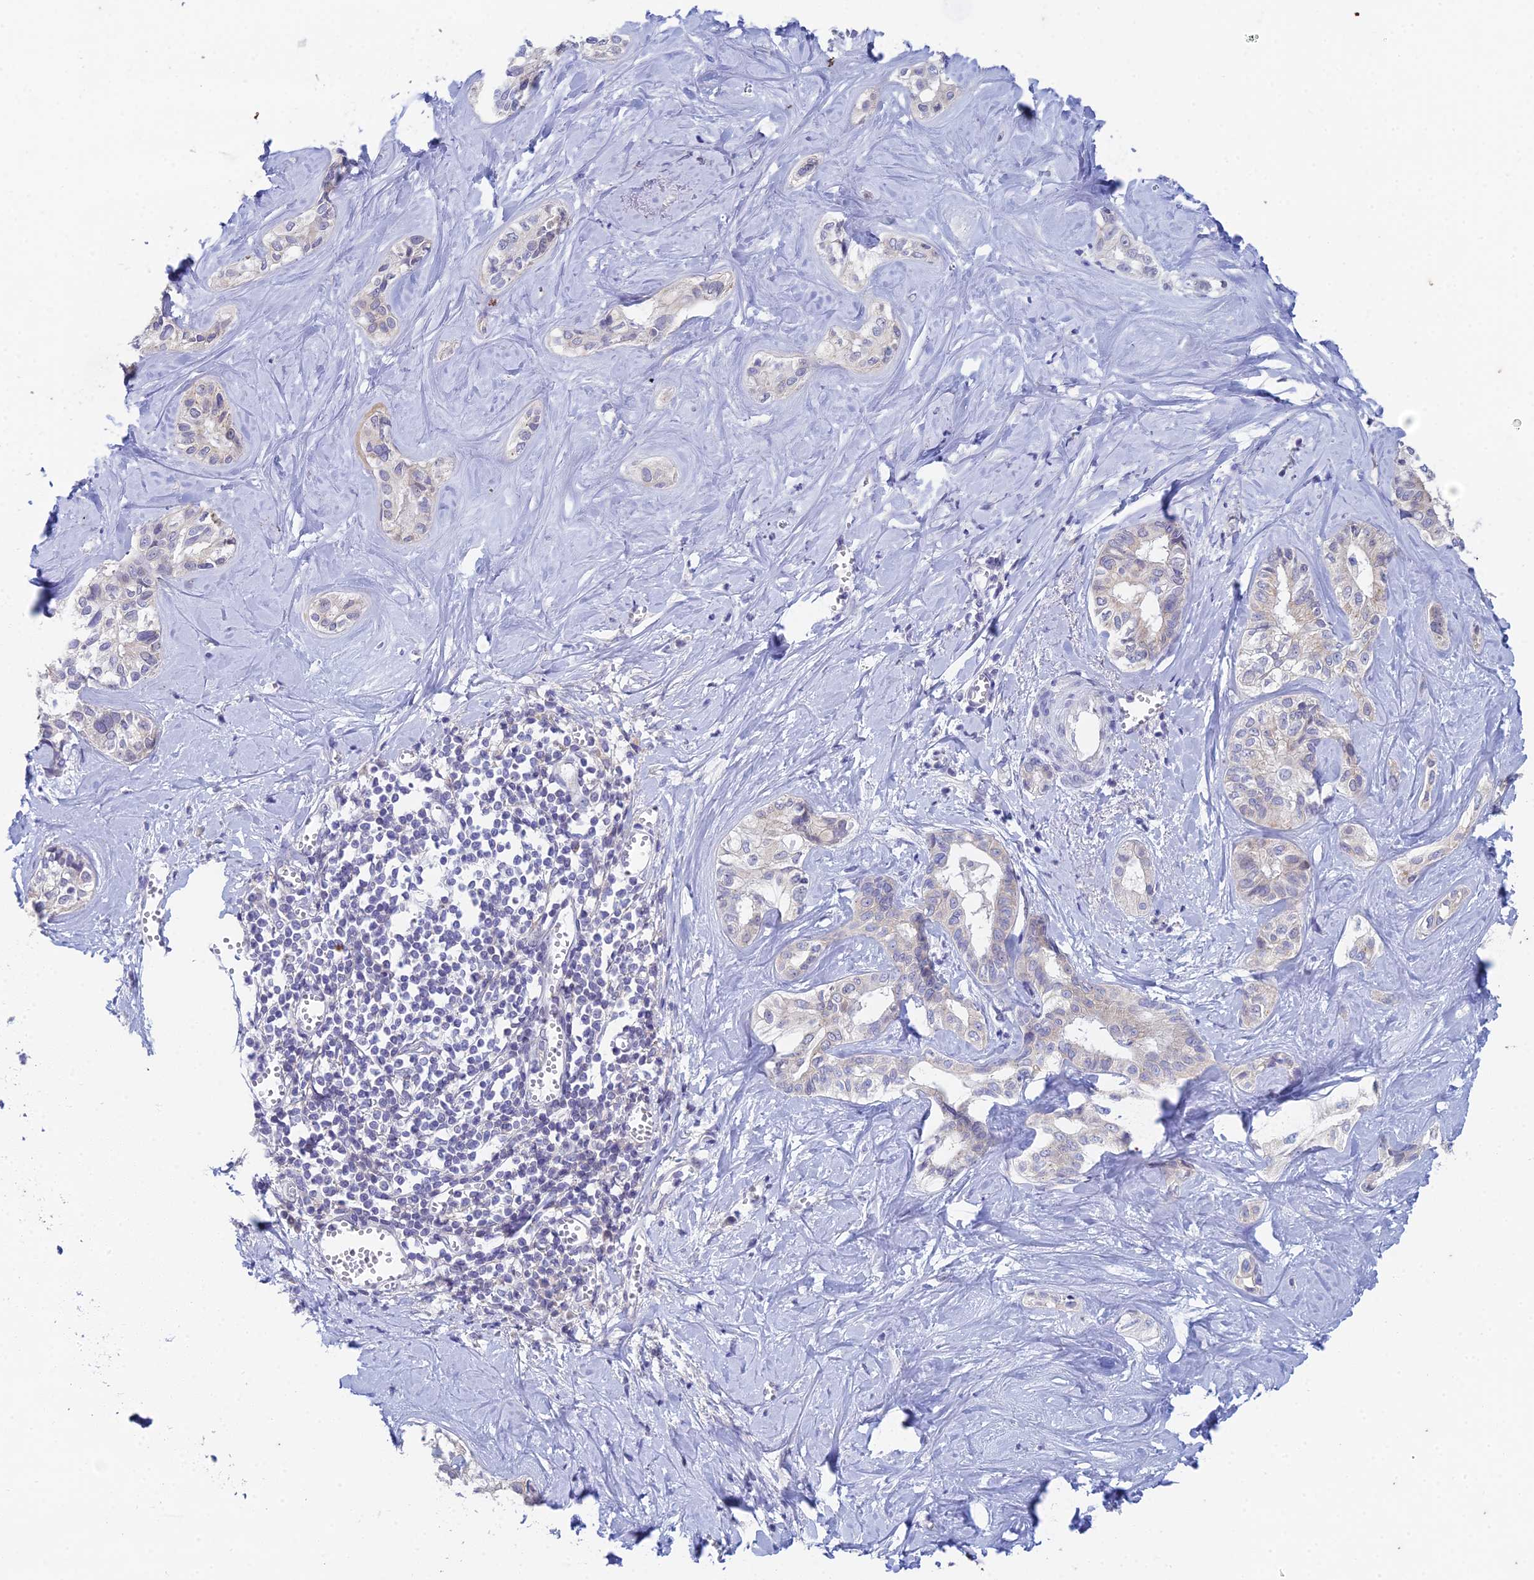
{"staining": {"intensity": "negative", "quantity": "none", "location": "none"}, "tissue": "liver cancer", "cell_type": "Tumor cells", "image_type": "cancer", "snomed": [{"axis": "morphology", "description": "Cholangiocarcinoma"}, {"axis": "topography", "description": "Liver"}], "caption": "Tumor cells show no significant expression in liver cholangiocarcinoma.", "gene": "EEF2KMT", "patient": {"sex": "female", "age": 77}}